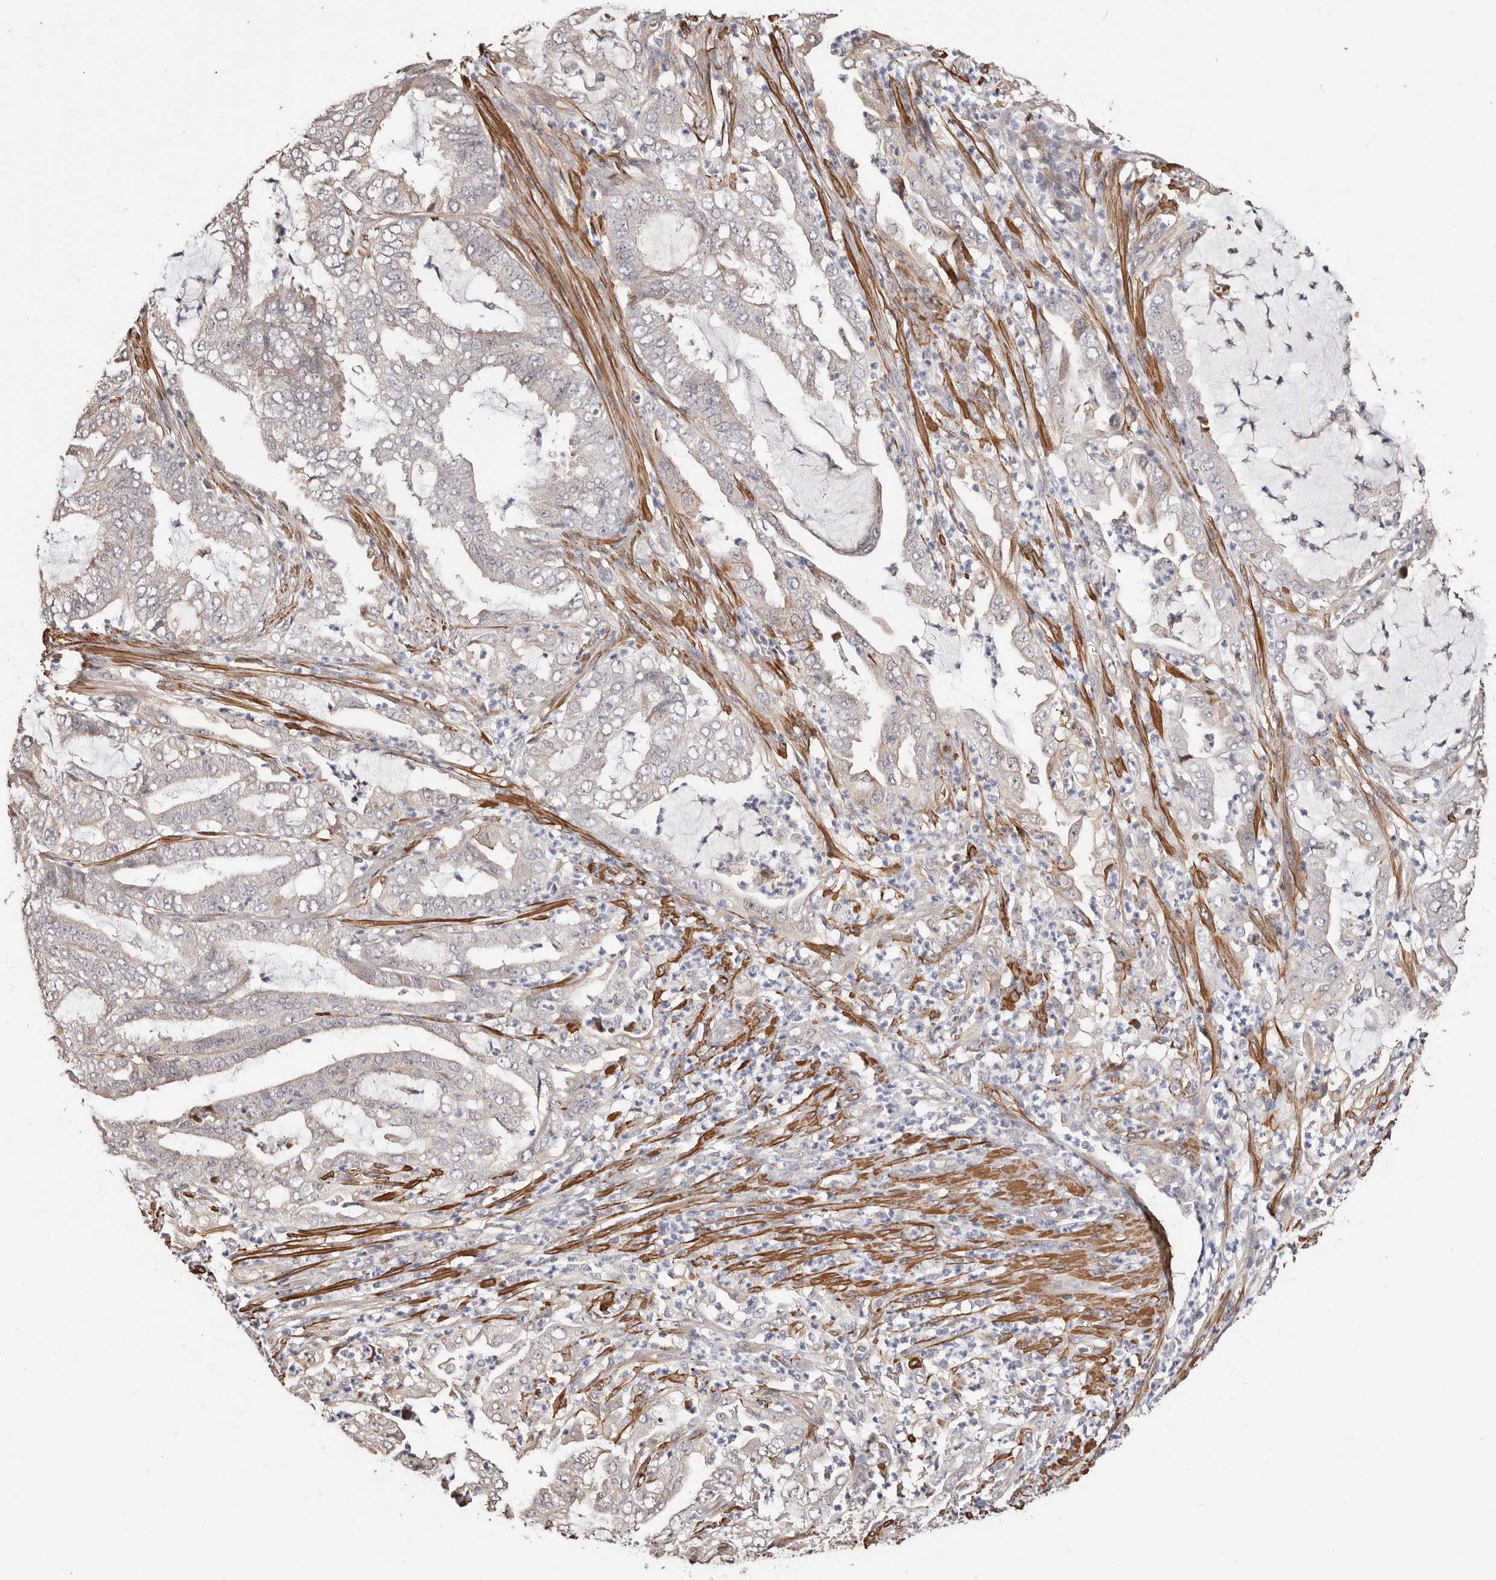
{"staining": {"intensity": "negative", "quantity": "none", "location": "none"}, "tissue": "endometrial cancer", "cell_type": "Tumor cells", "image_type": "cancer", "snomed": [{"axis": "morphology", "description": "Adenocarcinoma, NOS"}, {"axis": "topography", "description": "Endometrium"}], "caption": "Immunohistochemistry of human endometrial cancer shows no positivity in tumor cells.", "gene": "TRIP13", "patient": {"sex": "female", "age": 51}}